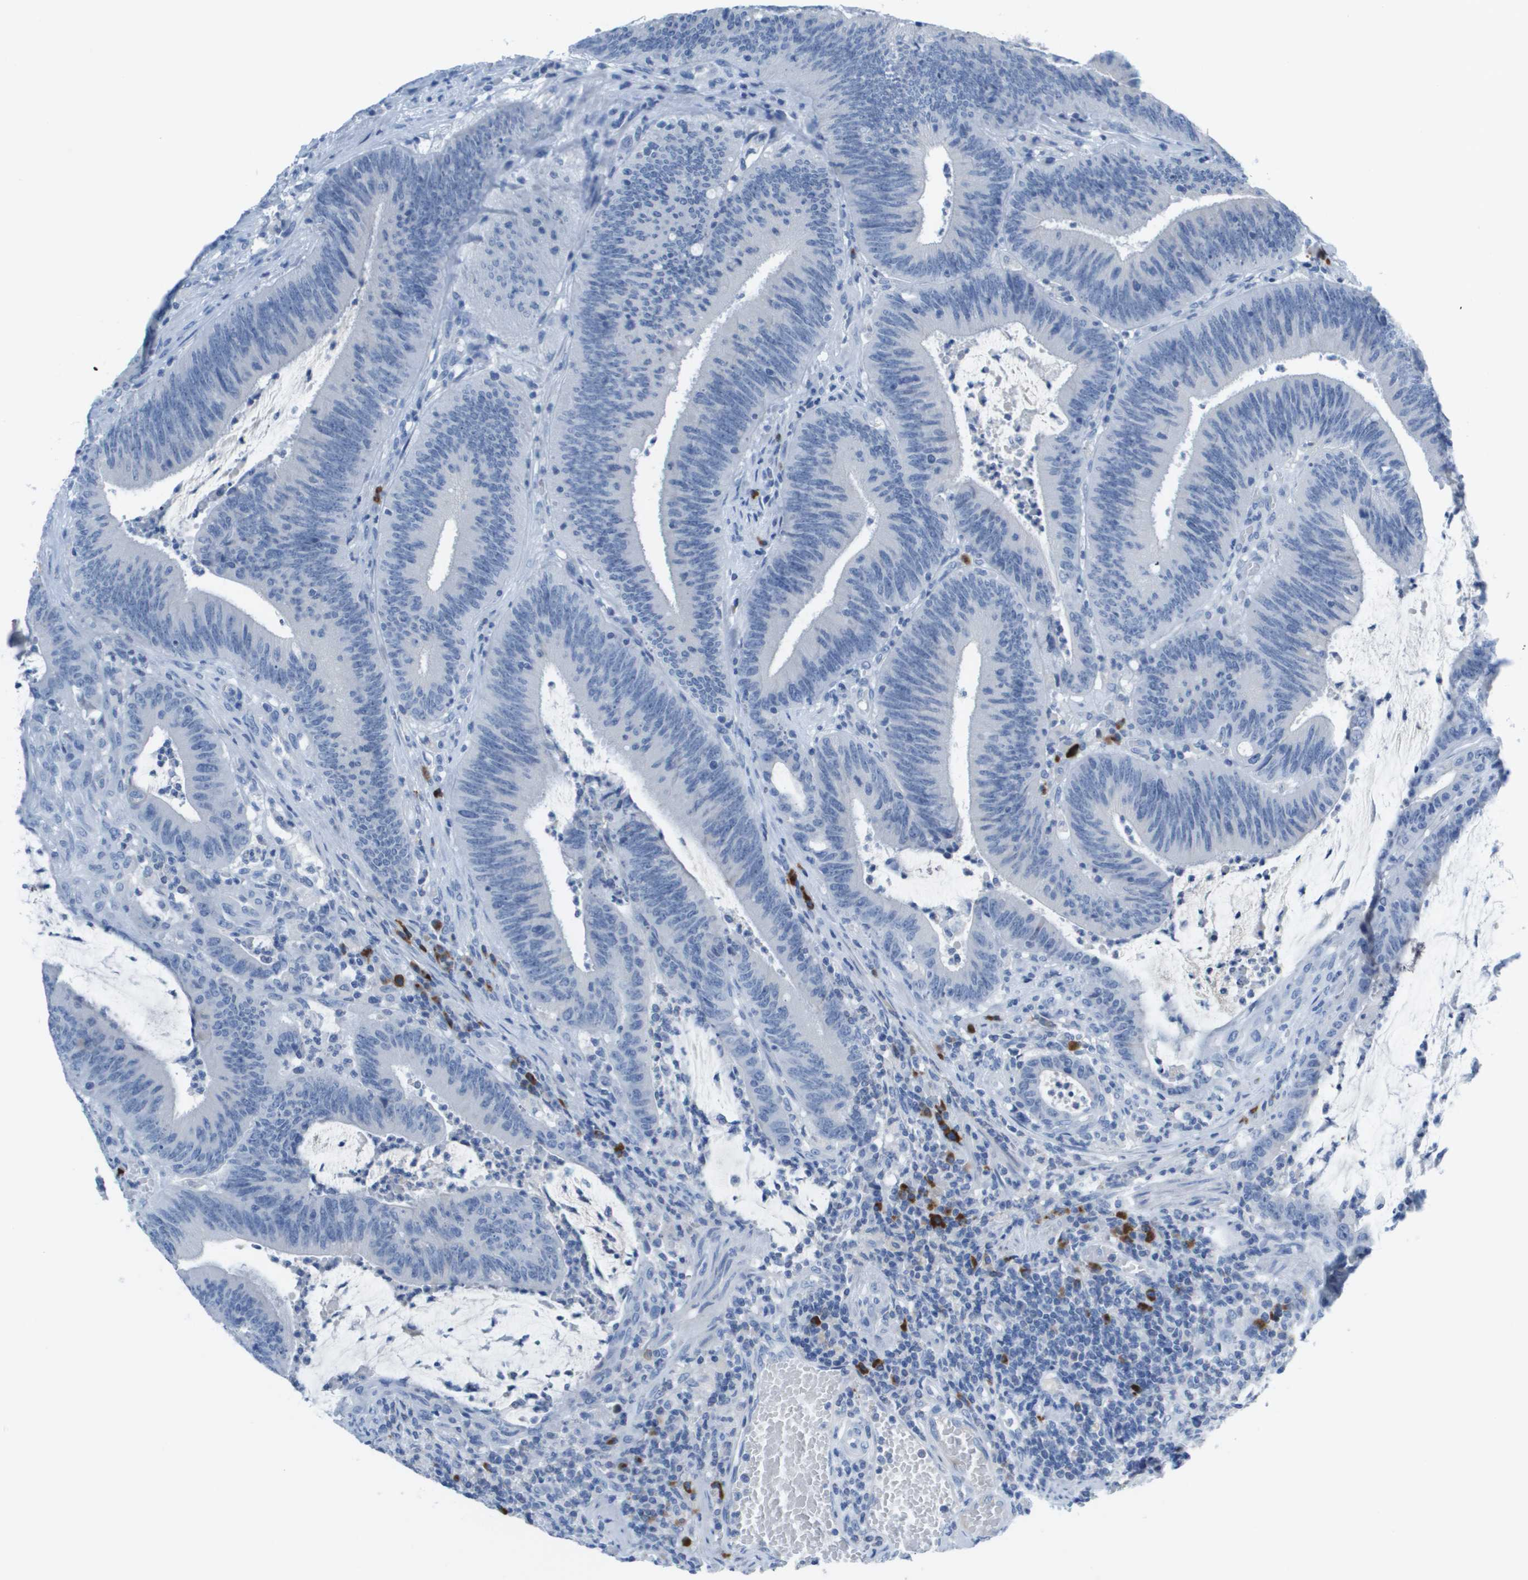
{"staining": {"intensity": "negative", "quantity": "none", "location": "none"}, "tissue": "colorectal cancer", "cell_type": "Tumor cells", "image_type": "cancer", "snomed": [{"axis": "morphology", "description": "Normal tissue, NOS"}, {"axis": "morphology", "description": "Adenocarcinoma, NOS"}, {"axis": "topography", "description": "Rectum"}], "caption": "DAB immunohistochemical staining of human colorectal adenocarcinoma displays no significant positivity in tumor cells.", "gene": "GPR18", "patient": {"sex": "female", "age": 66}}